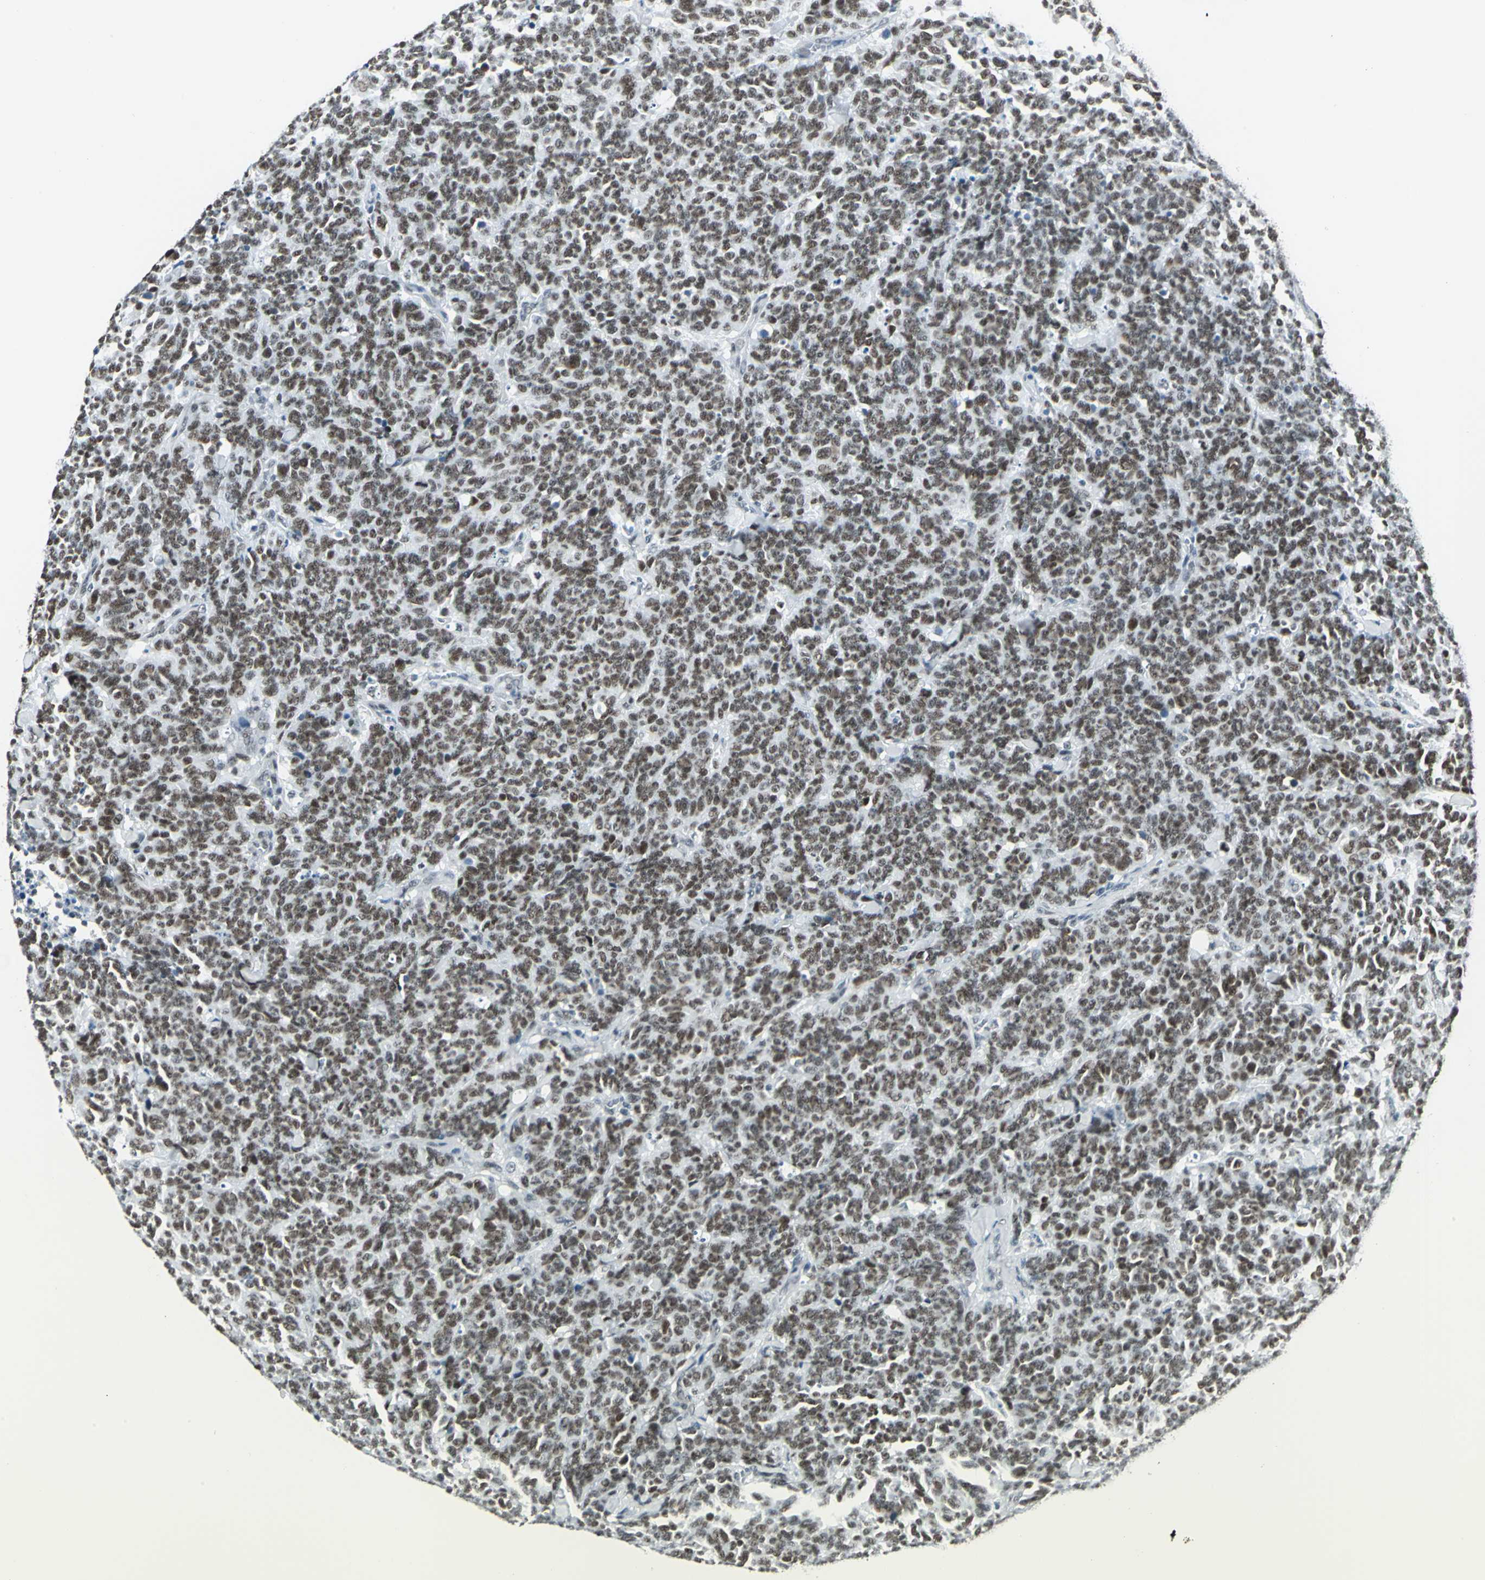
{"staining": {"intensity": "strong", "quantity": ">75%", "location": "nuclear"}, "tissue": "lung cancer", "cell_type": "Tumor cells", "image_type": "cancer", "snomed": [{"axis": "morphology", "description": "Neoplasm, malignant, NOS"}, {"axis": "topography", "description": "Lung"}], "caption": "Strong nuclear protein positivity is appreciated in about >75% of tumor cells in lung malignant neoplasm. The protein is stained brown, and the nuclei are stained in blue (DAB IHC with brightfield microscopy, high magnification).", "gene": "ADNP", "patient": {"sex": "female", "age": 58}}